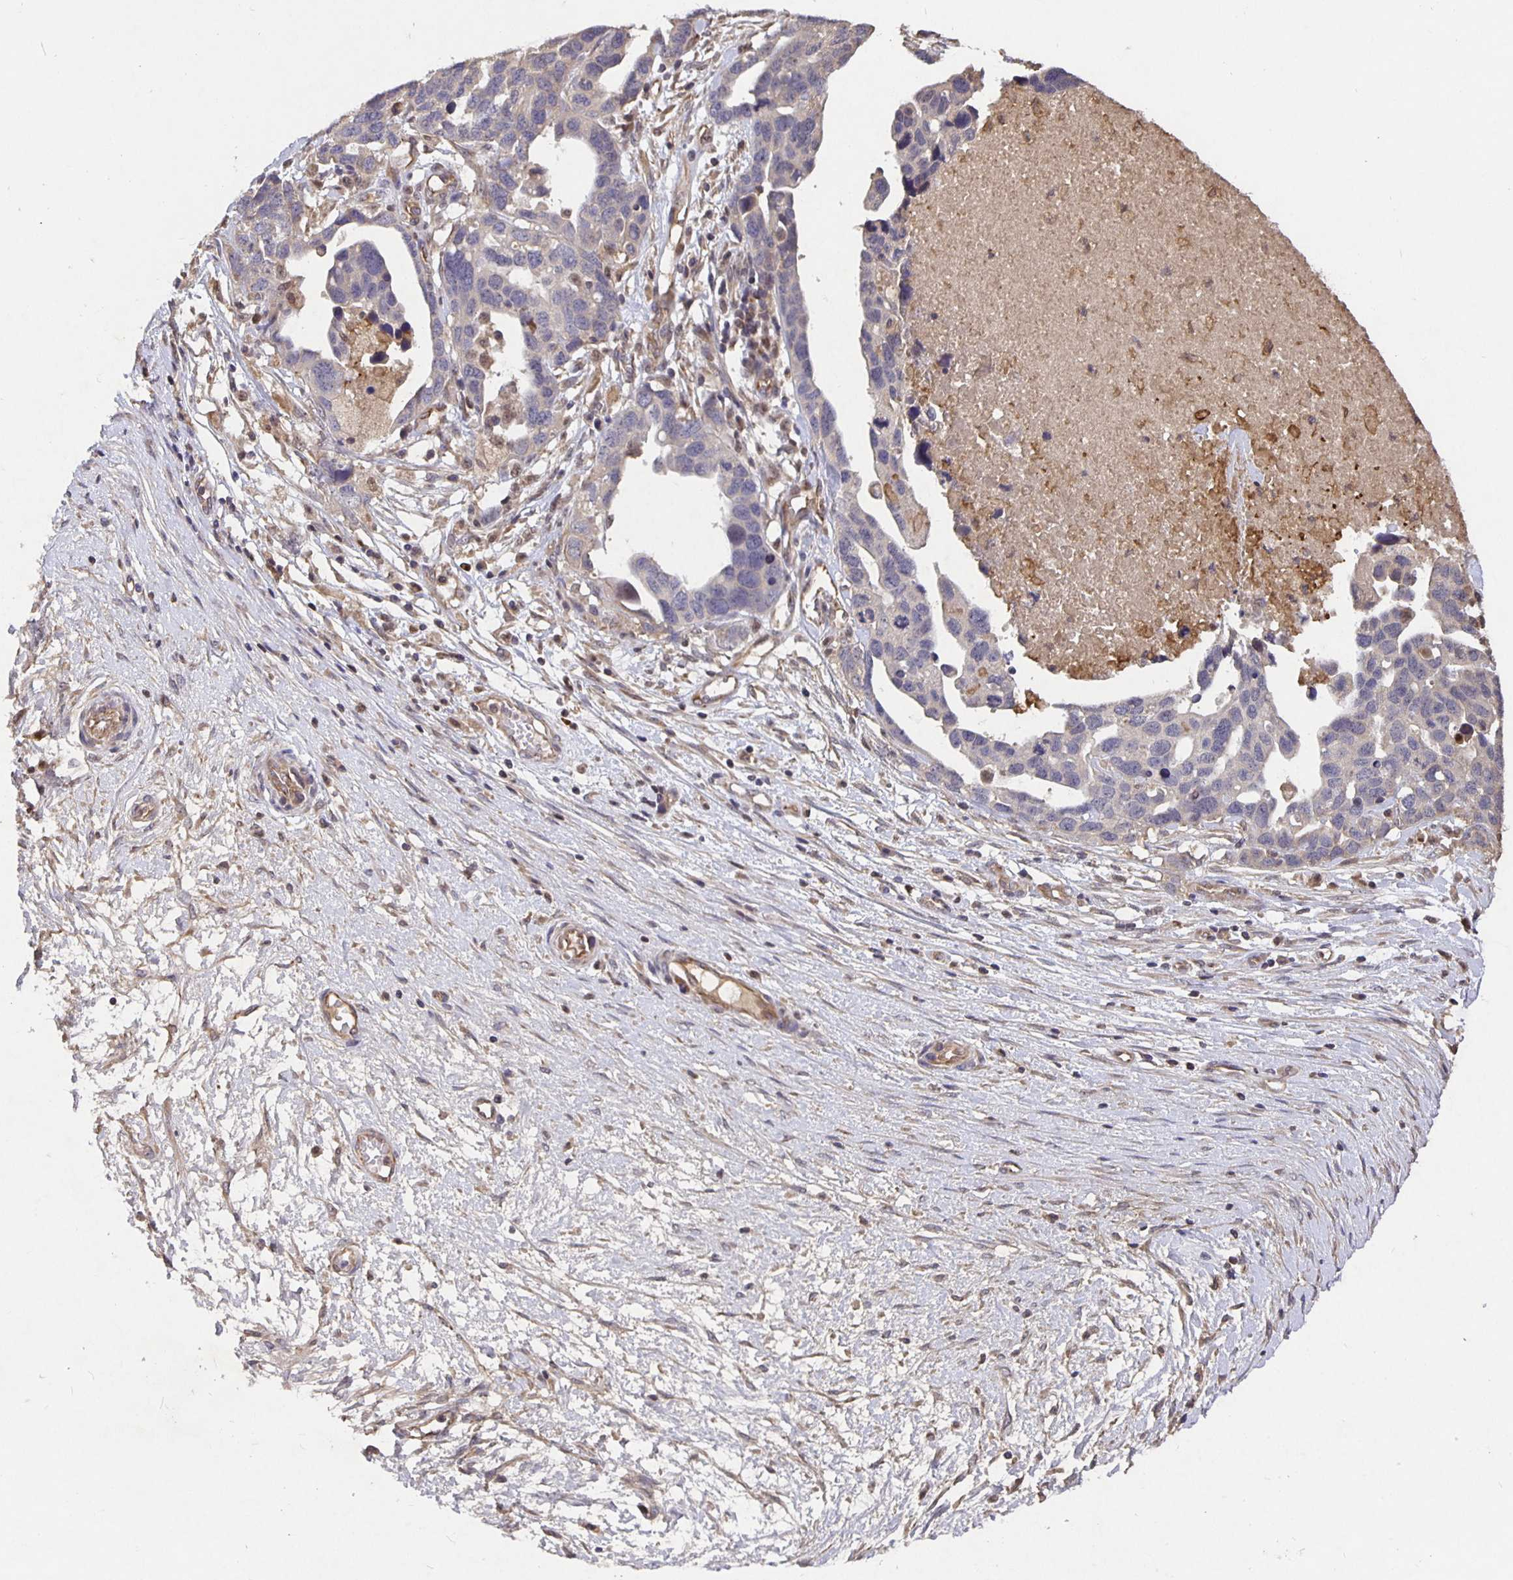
{"staining": {"intensity": "negative", "quantity": "none", "location": "none"}, "tissue": "ovarian cancer", "cell_type": "Tumor cells", "image_type": "cancer", "snomed": [{"axis": "morphology", "description": "Cystadenocarcinoma, serous, NOS"}, {"axis": "topography", "description": "Ovary"}], "caption": "Immunohistochemical staining of human ovarian serous cystadenocarcinoma reveals no significant positivity in tumor cells.", "gene": "NOG", "patient": {"sex": "female", "age": 54}}